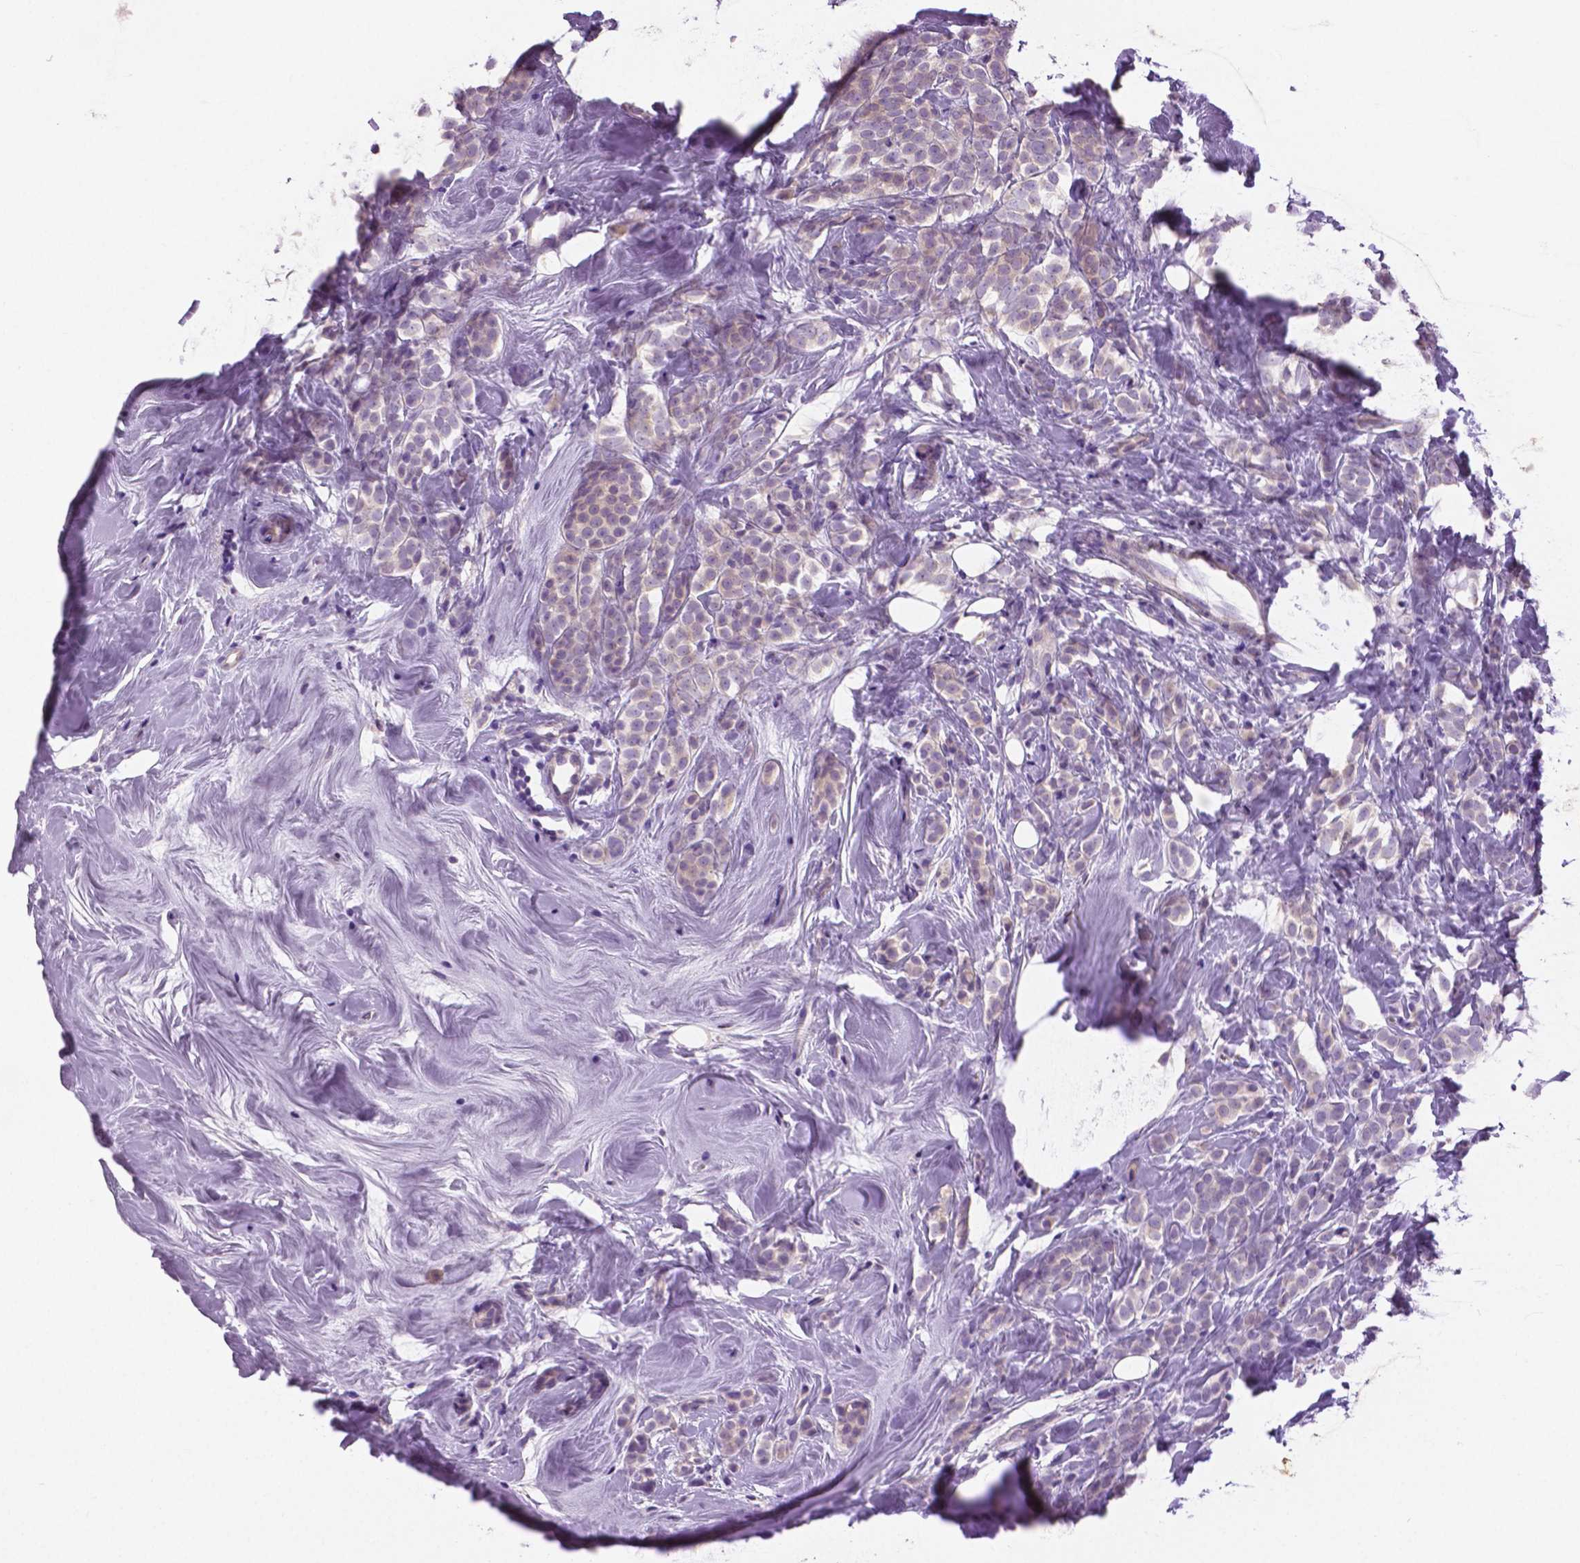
{"staining": {"intensity": "negative", "quantity": "none", "location": "none"}, "tissue": "breast cancer", "cell_type": "Tumor cells", "image_type": "cancer", "snomed": [{"axis": "morphology", "description": "Lobular carcinoma"}, {"axis": "topography", "description": "Breast"}], "caption": "Tumor cells show no significant staining in breast cancer.", "gene": "DNAH12", "patient": {"sex": "female", "age": 49}}